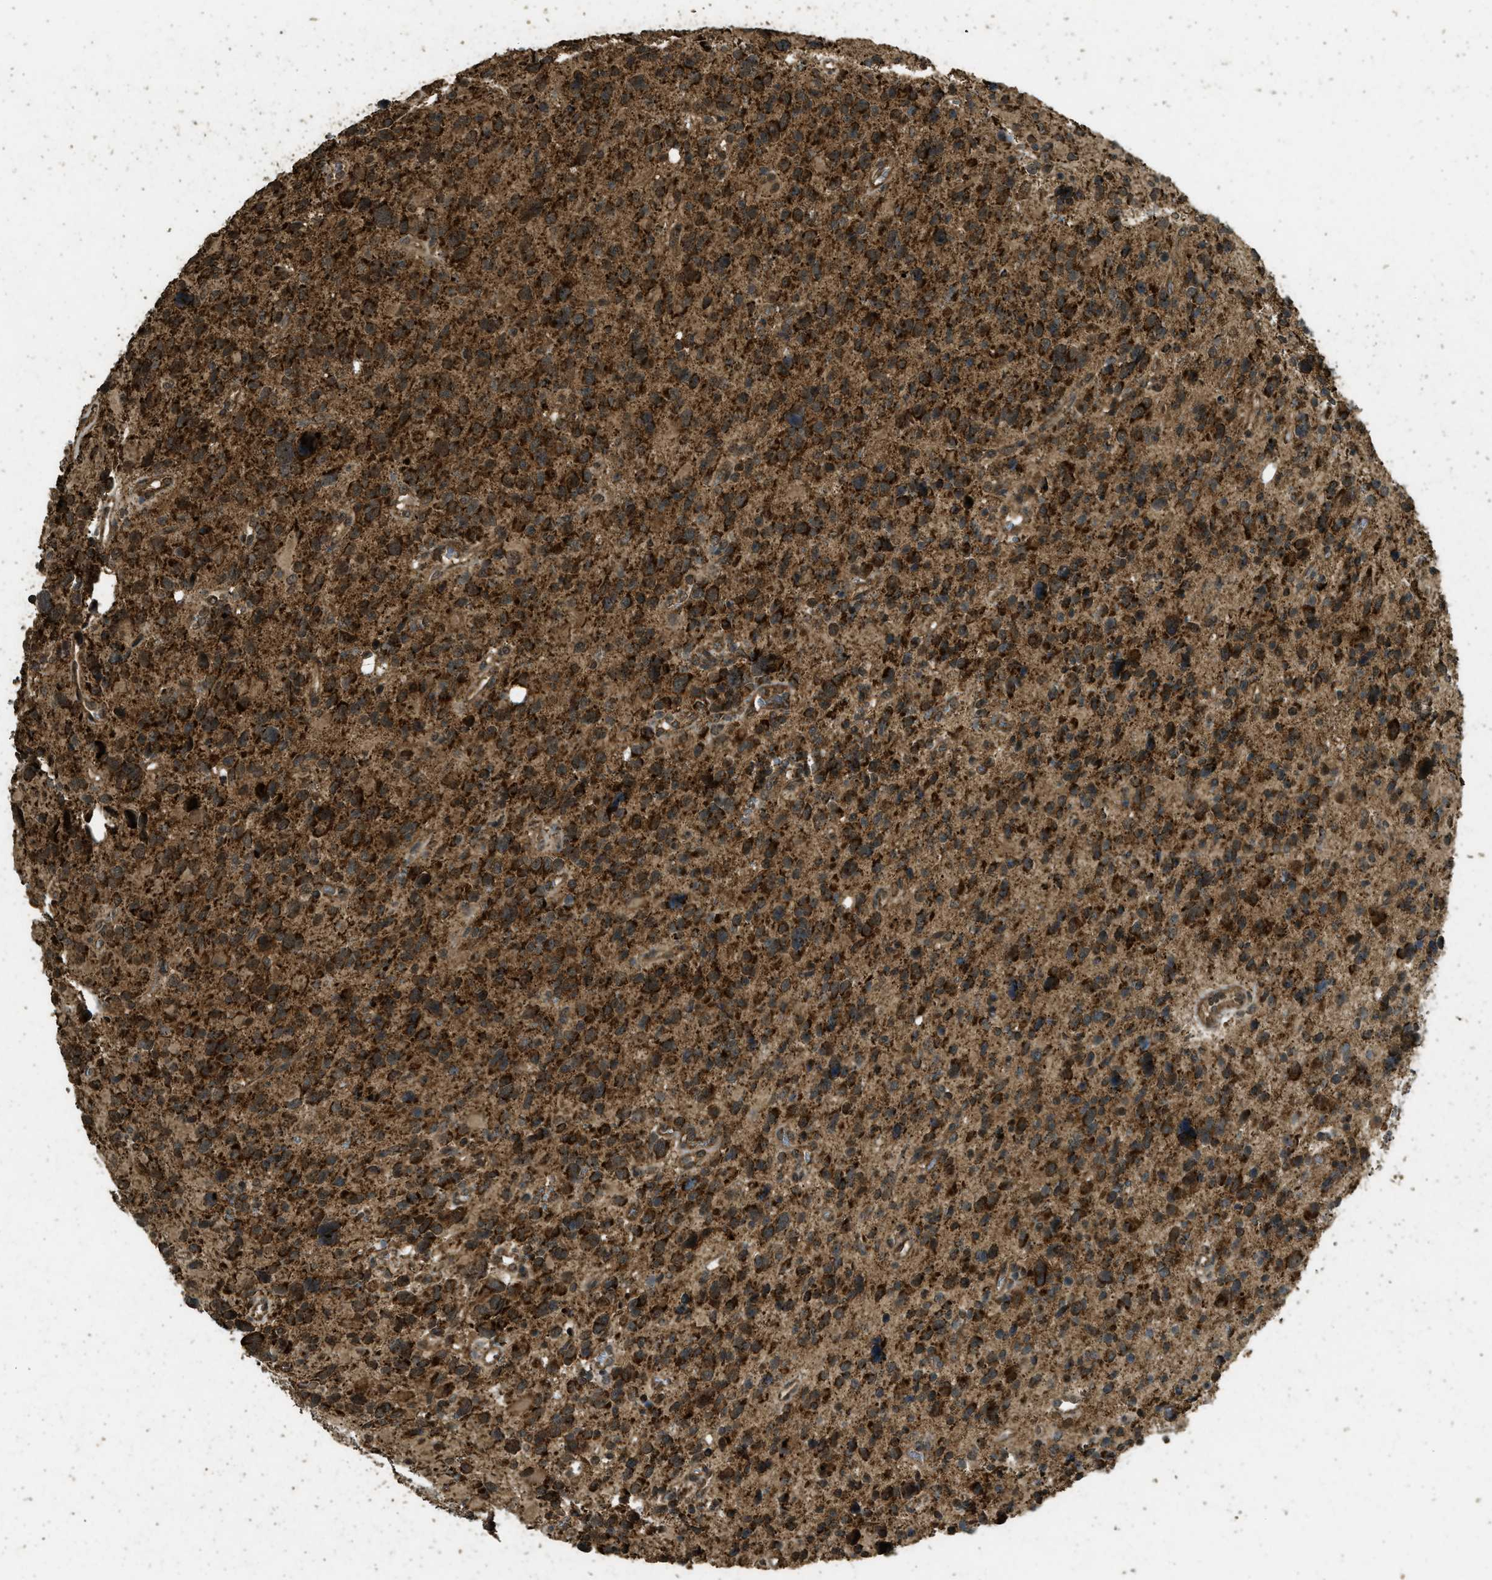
{"staining": {"intensity": "strong", "quantity": ">75%", "location": "cytoplasmic/membranous"}, "tissue": "glioma", "cell_type": "Tumor cells", "image_type": "cancer", "snomed": [{"axis": "morphology", "description": "Glioma, malignant, High grade"}, {"axis": "topography", "description": "Brain"}], "caption": "Malignant glioma (high-grade) tissue displays strong cytoplasmic/membranous expression in approximately >75% of tumor cells, visualized by immunohistochemistry.", "gene": "CTPS1", "patient": {"sex": "male", "age": 48}}